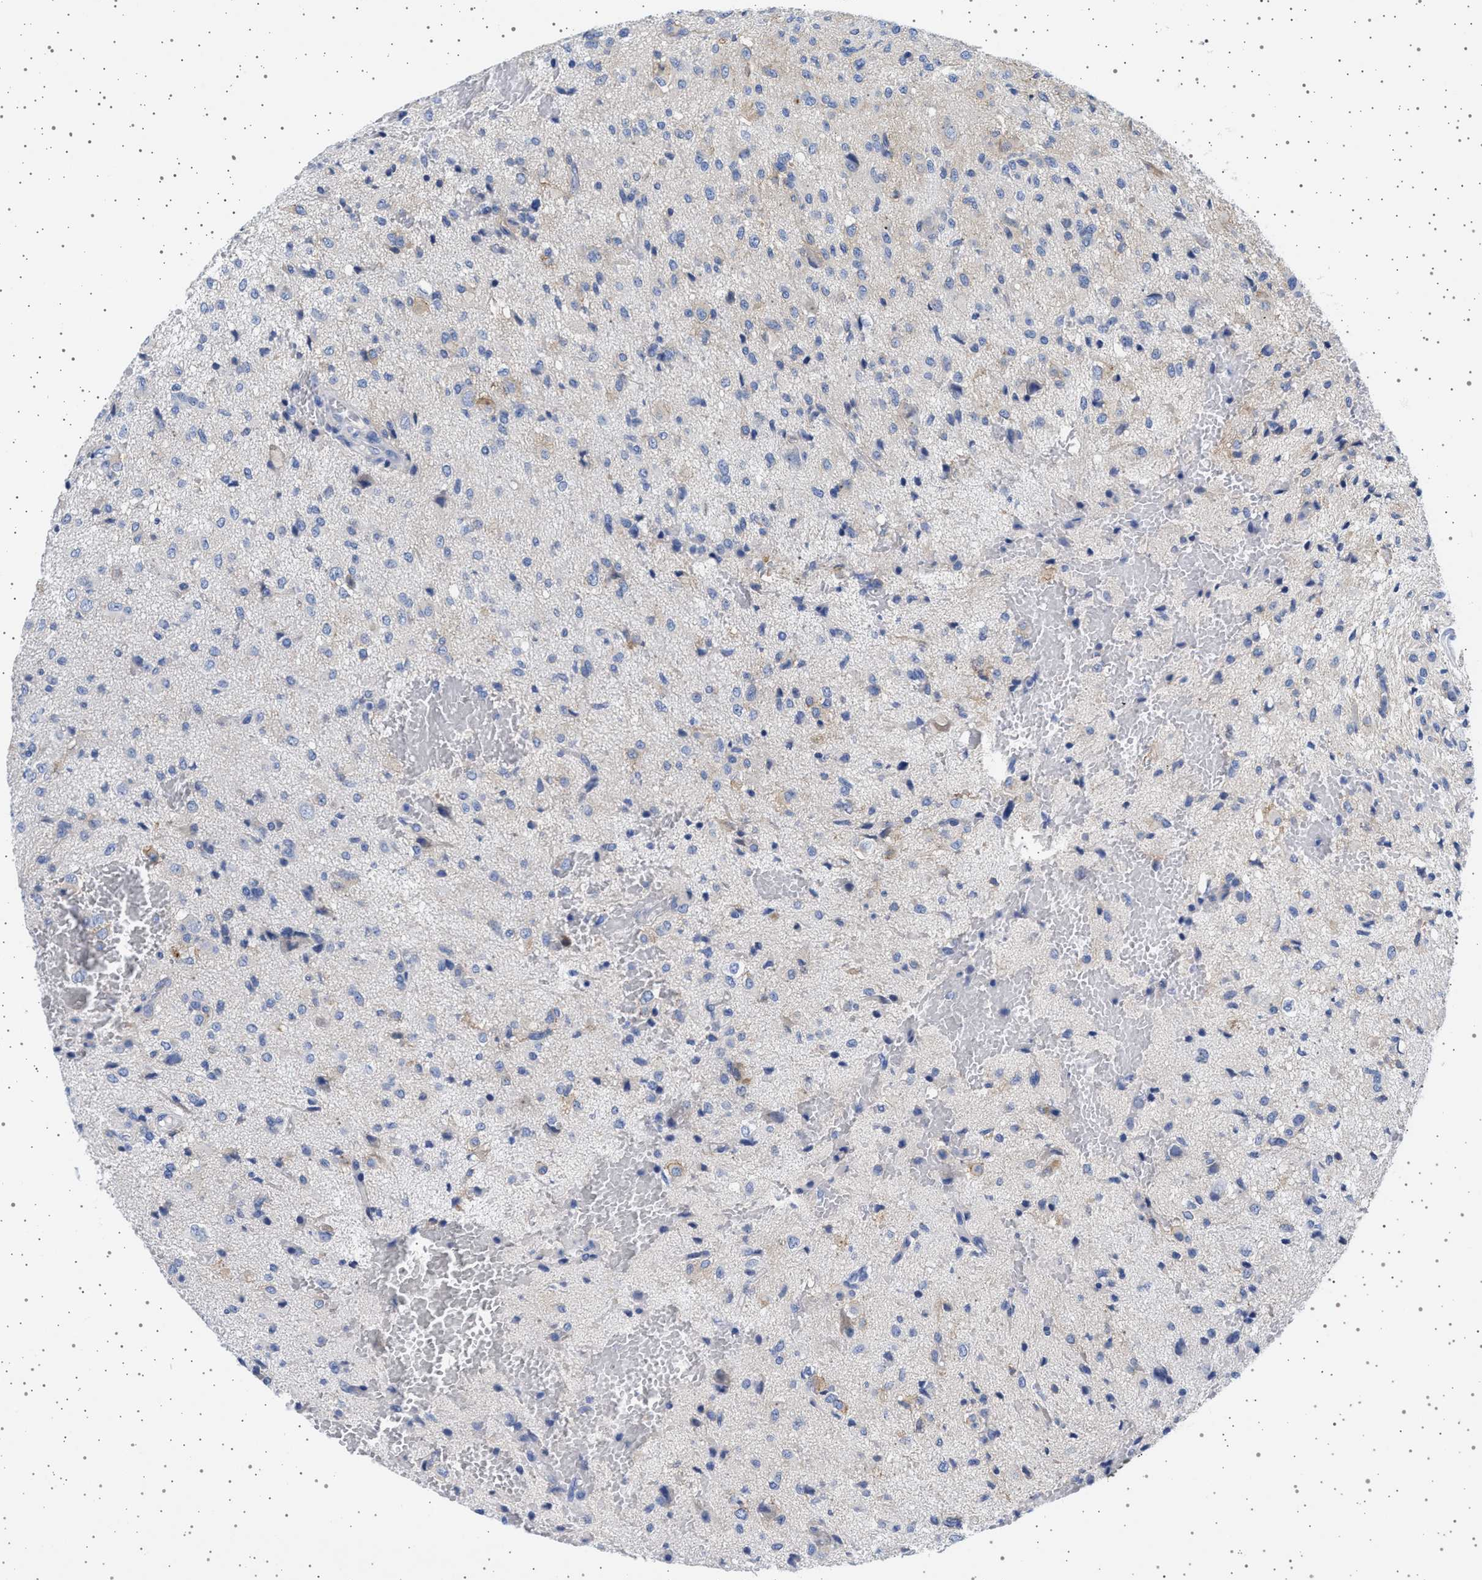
{"staining": {"intensity": "negative", "quantity": "none", "location": "none"}, "tissue": "glioma", "cell_type": "Tumor cells", "image_type": "cancer", "snomed": [{"axis": "morphology", "description": "Glioma, malignant, High grade"}, {"axis": "topography", "description": "Brain"}], "caption": "An immunohistochemistry histopathology image of glioma is shown. There is no staining in tumor cells of glioma.", "gene": "TRMT10B", "patient": {"sex": "female", "age": 59}}